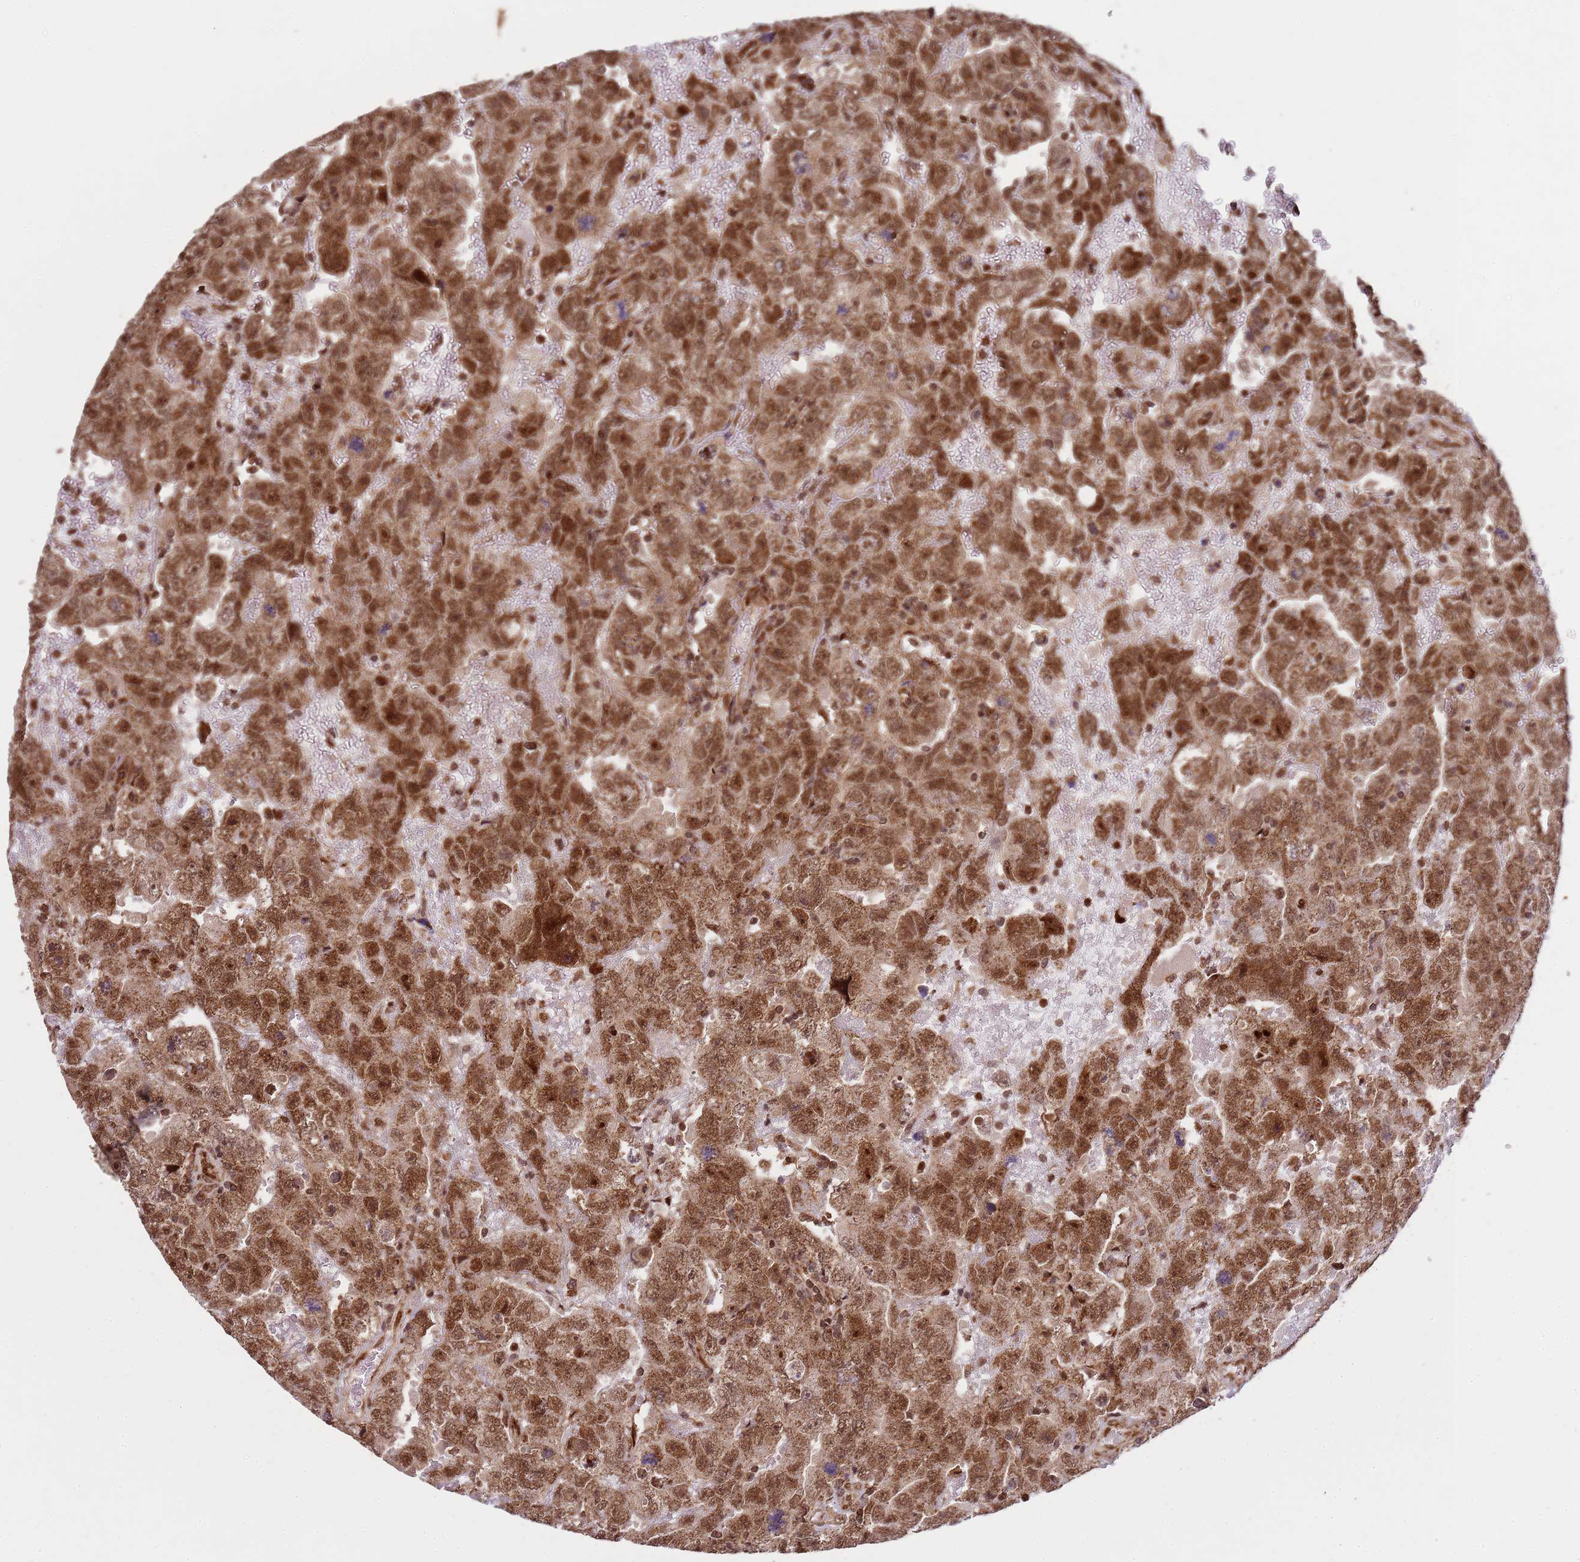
{"staining": {"intensity": "strong", "quantity": ">75%", "location": "cytoplasmic/membranous,nuclear"}, "tissue": "testis cancer", "cell_type": "Tumor cells", "image_type": "cancer", "snomed": [{"axis": "morphology", "description": "Carcinoma, Embryonal, NOS"}, {"axis": "topography", "description": "Testis"}], "caption": "Embryonal carcinoma (testis) stained with immunohistochemistry reveals strong cytoplasmic/membranous and nuclear positivity in about >75% of tumor cells.", "gene": "PEX14", "patient": {"sex": "male", "age": 45}}